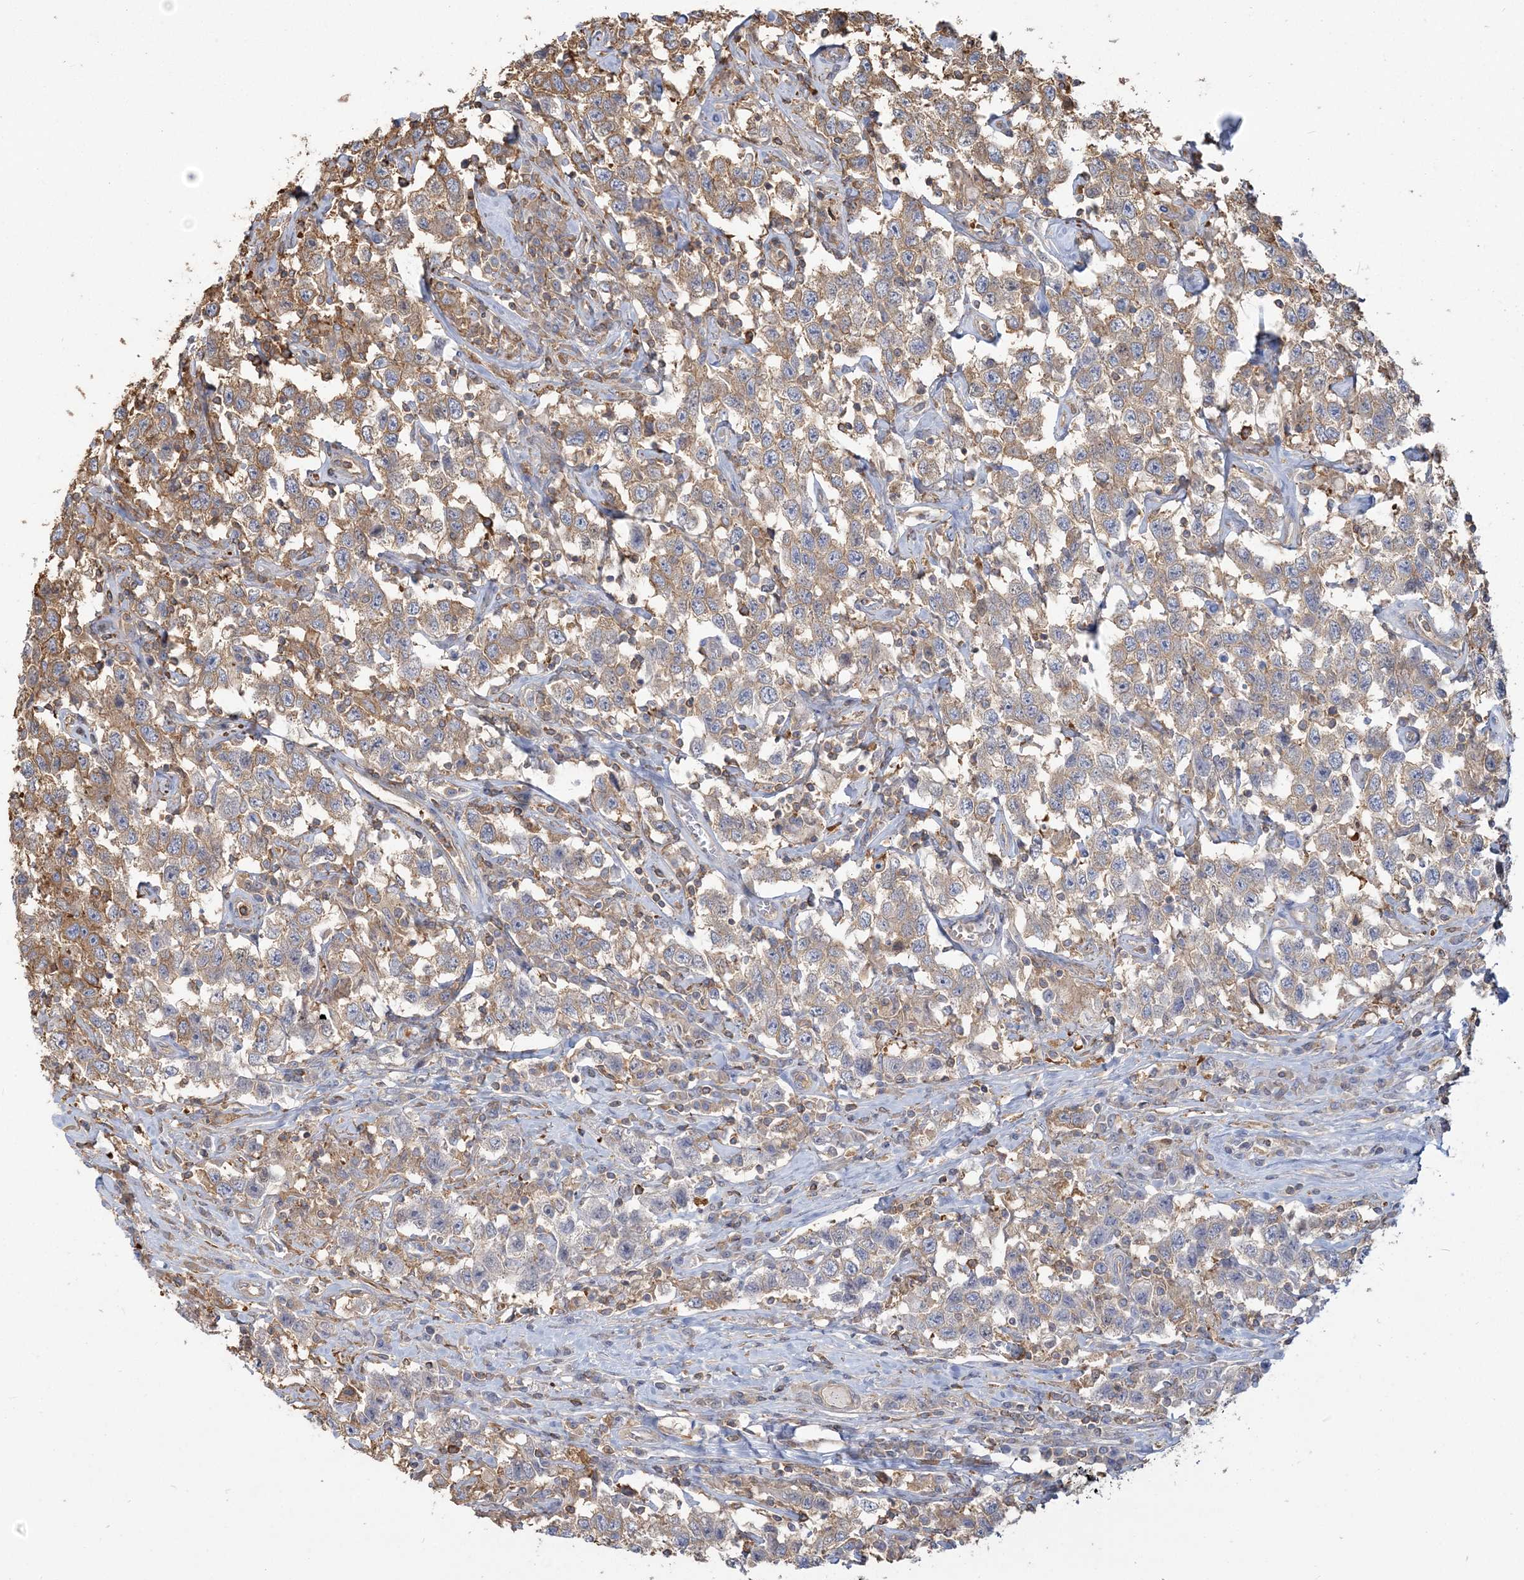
{"staining": {"intensity": "moderate", "quantity": ">75%", "location": "cytoplasmic/membranous"}, "tissue": "testis cancer", "cell_type": "Tumor cells", "image_type": "cancer", "snomed": [{"axis": "morphology", "description": "Seminoma, NOS"}, {"axis": "topography", "description": "Testis"}], "caption": "Immunohistochemistry (IHC) staining of testis seminoma, which exhibits medium levels of moderate cytoplasmic/membranous expression in about >75% of tumor cells indicating moderate cytoplasmic/membranous protein staining. The staining was performed using DAB (3,3'-diaminobenzidine) (brown) for protein detection and nuclei were counterstained in hematoxylin (blue).", "gene": "ANKS1A", "patient": {"sex": "male", "age": 41}}